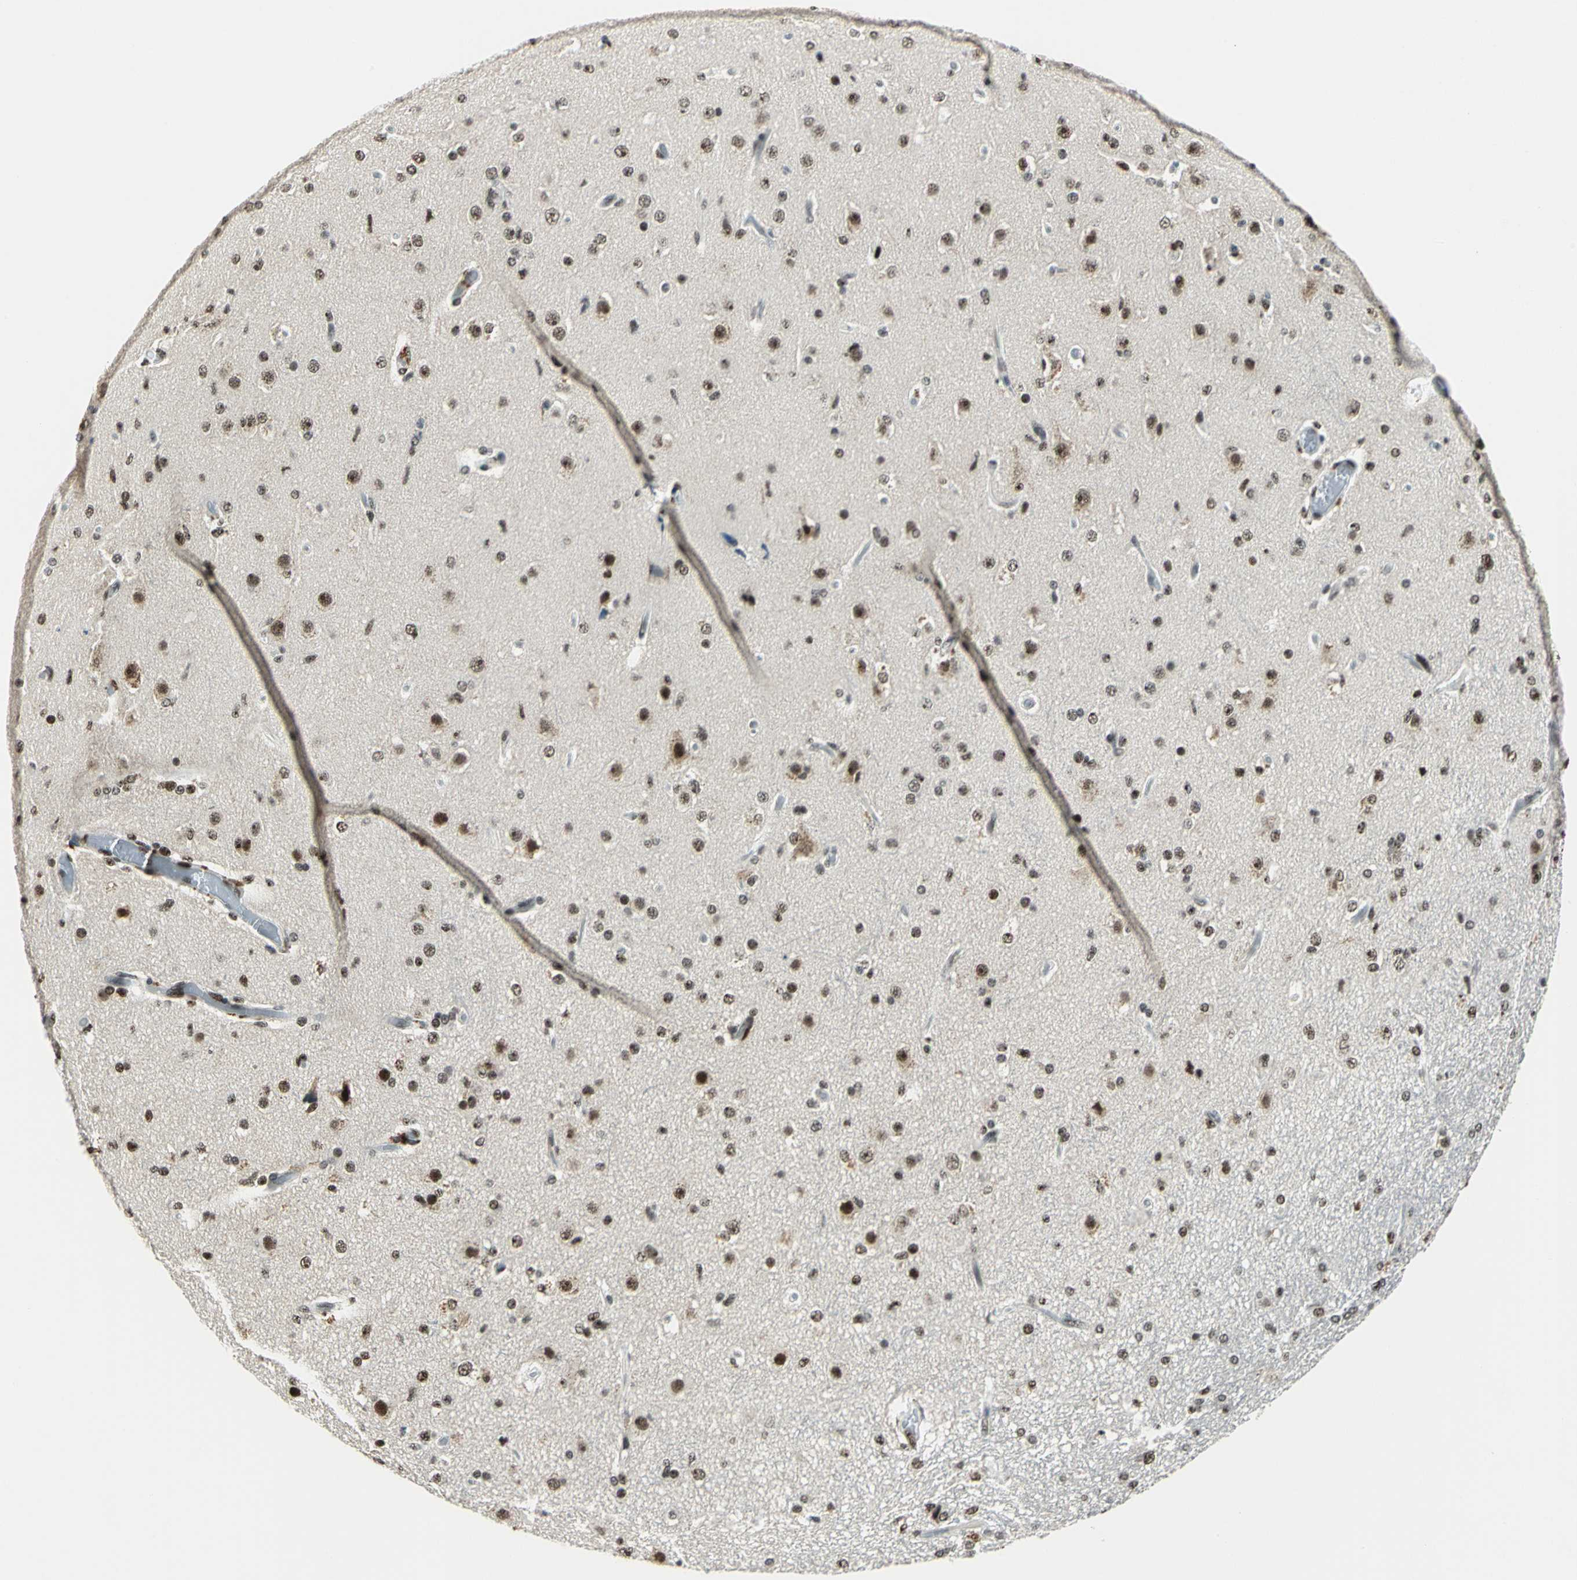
{"staining": {"intensity": "strong", "quantity": ">75%", "location": "nuclear"}, "tissue": "glioma", "cell_type": "Tumor cells", "image_type": "cancer", "snomed": [{"axis": "morphology", "description": "Glioma, malignant, High grade"}, {"axis": "topography", "description": "Brain"}], "caption": "Malignant glioma (high-grade) stained with IHC demonstrates strong nuclear staining in about >75% of tumor cells. (IHC, brightfield microscopy, high magnification).", "gene": "KAT6B", "patient": {"sex": "male", "age": 33}}